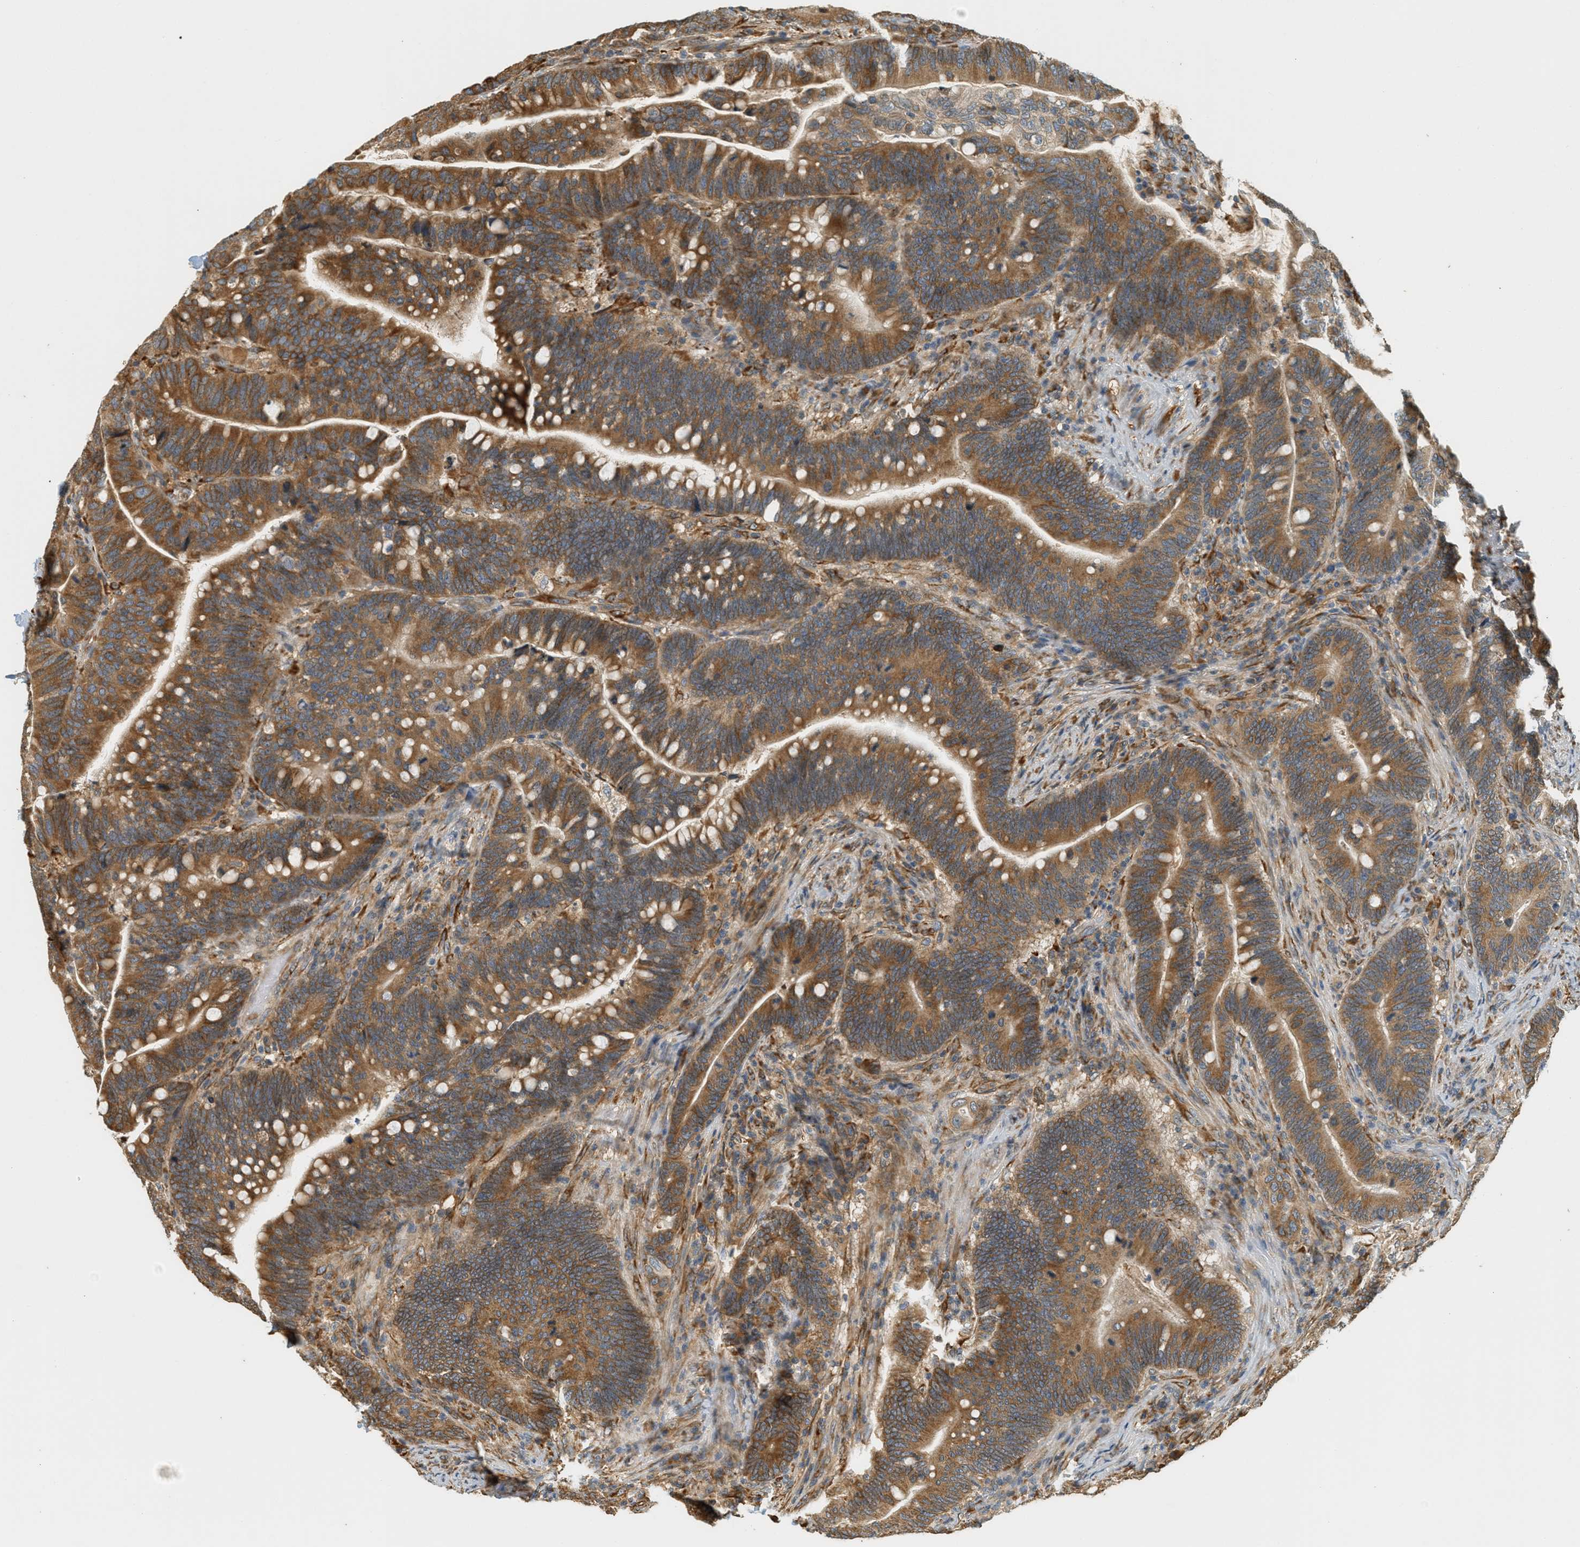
{"staining": {"intensity": "moderate", "quantity": ">75%", "location": "cytoplasmic/membranous"}, "tissue": "colorectal cancer", "cell_type": "Tumor cells", "image_type": "cancer", "snomed": [{"axis": "morphology", "description": "Normal tissue, NOS"}, {"axis": "morphology", "description": "Adenocarcinoma, NOS"}, {"axis": "topography", "description": "Colon"}], "caption": "Tumor cells demonstrate moderate cytoplasmic/membranous staining in about >75% of cells in colorectal adenocarcinoma.", "gene": "PDK1", "patient": {"sex": "female", "age": 66}}